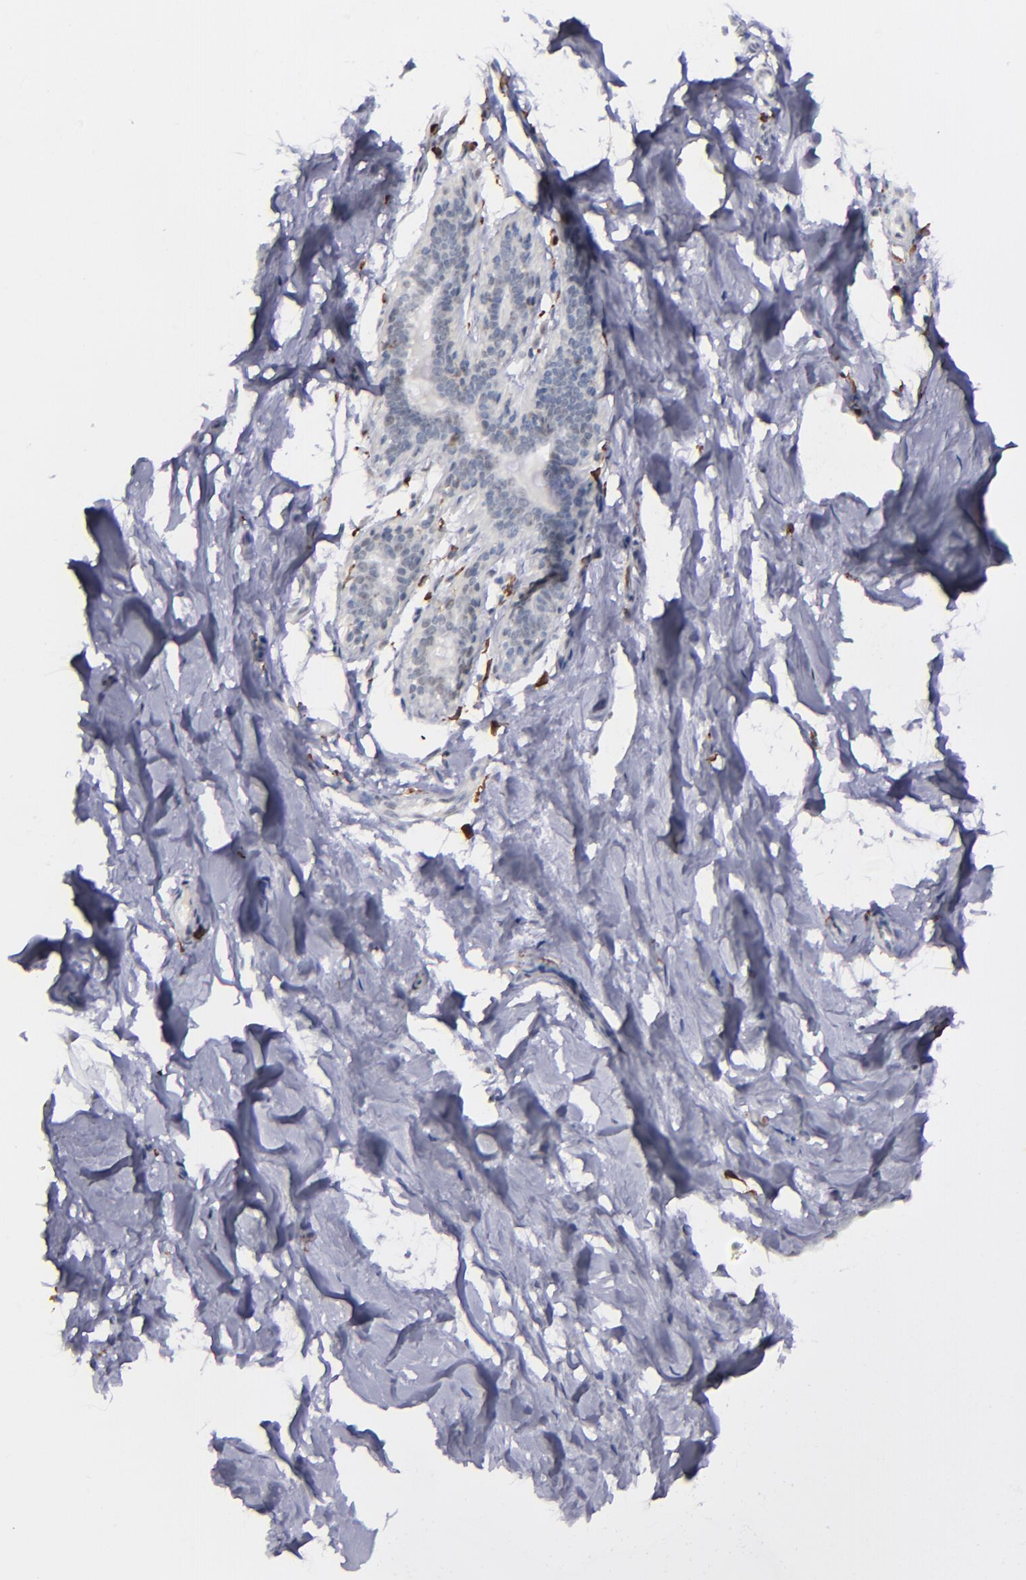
{"staining": {"intensity": "weak", "quantity": "<25%", "location": "nuclear"}, "tissue": "breast", "cell_type": "Glandular cells", "image_type": "normal", "snomed": [{"axis": "morphology", "description": "Normal tissue, NOS"}, {"axis": "topography", "description": "Breast"}], "caption": "The micrograph shows no significant positivity in glandular cells of breast.", "gene": "NCF2", "patient": {"sex": "female", "age": 23}}